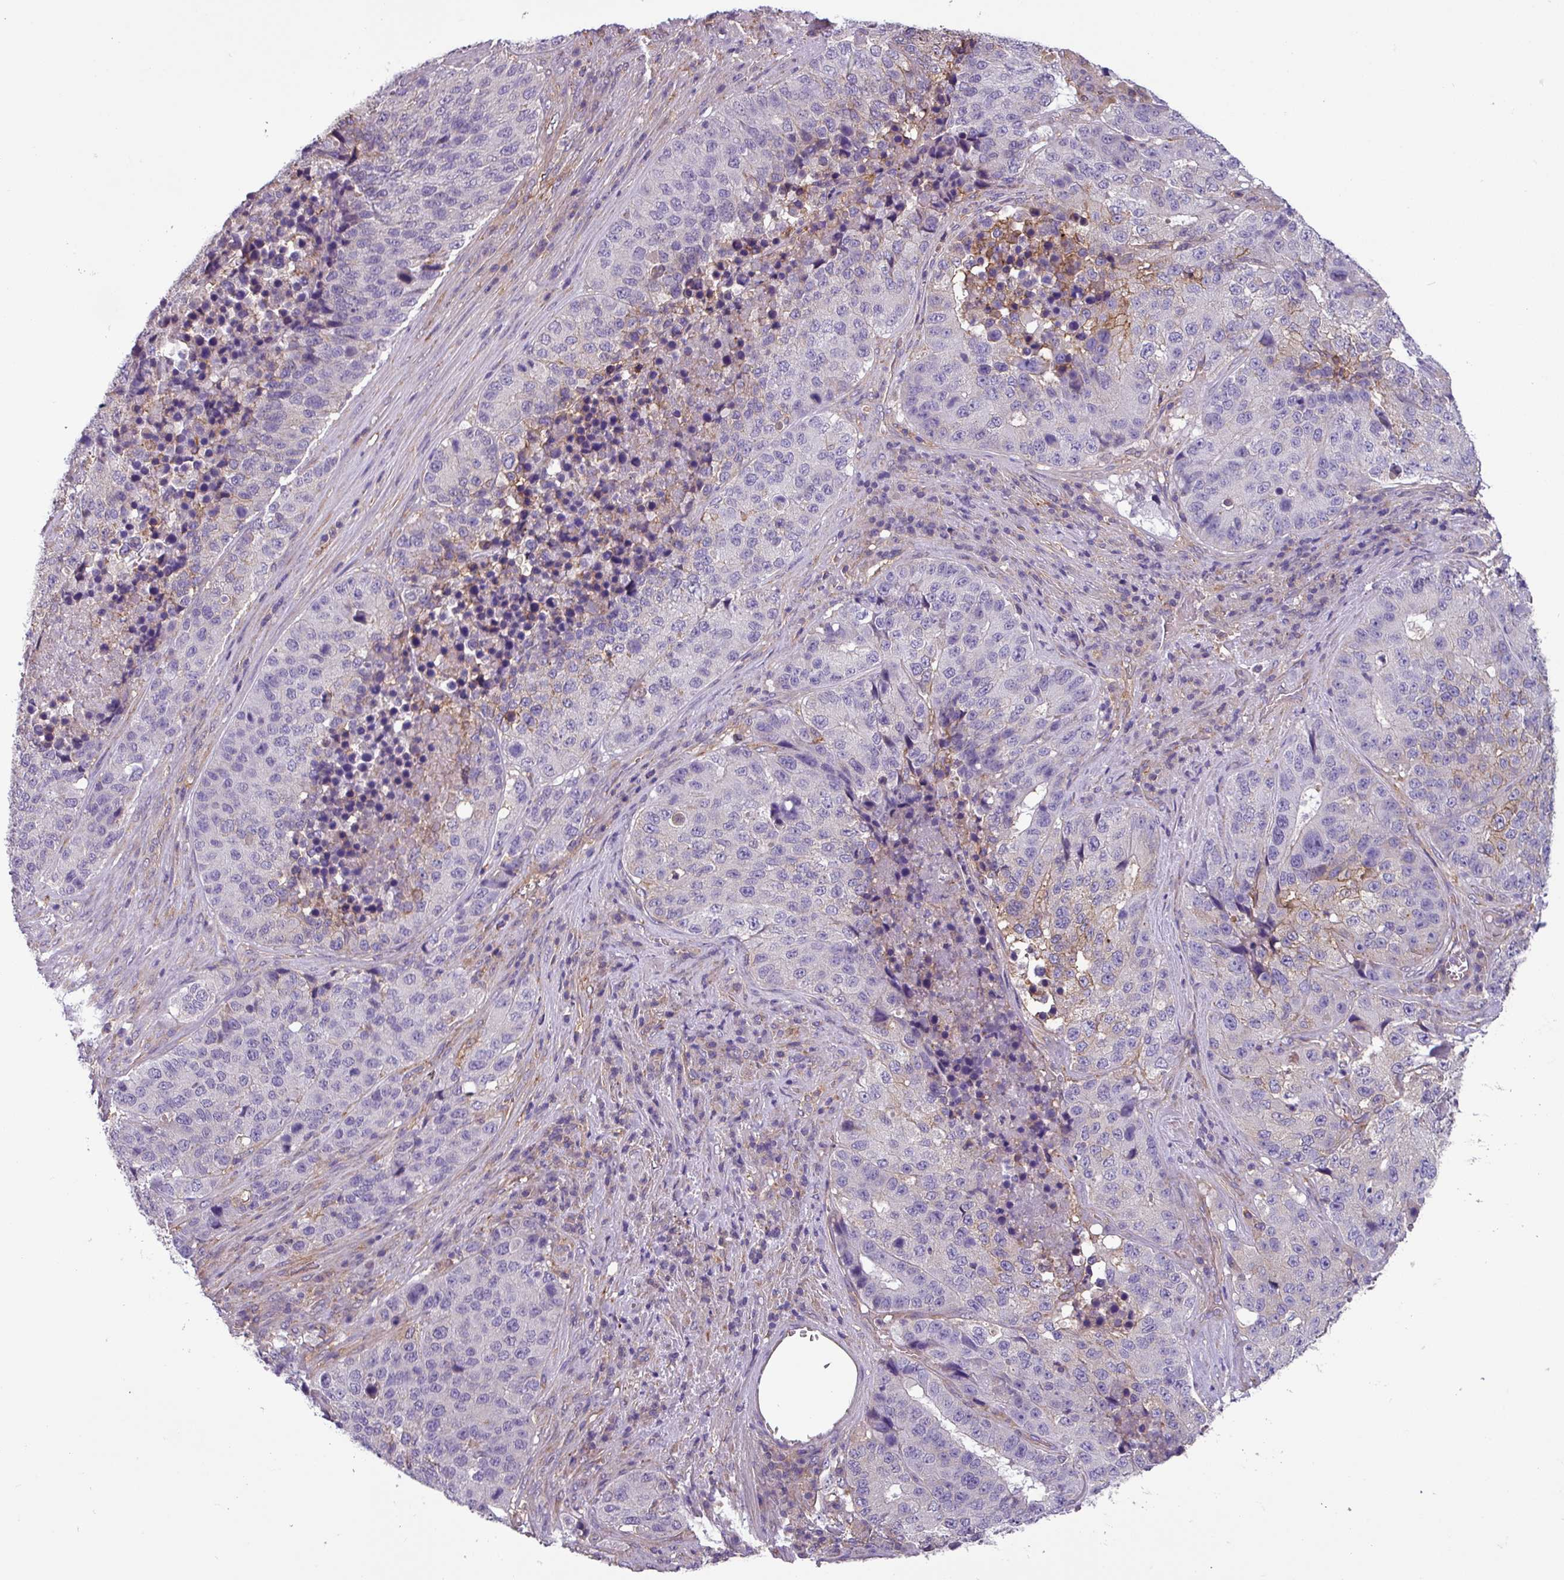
{"staining": {"intensity": "negative", "quantity": "none", "location": "none"}, "tissue": "stomach cancer", "cell_type": "Tumor cells", "image_type": "cancer", "snomed": [{"axis": "morphology", "description": "Adenocarcinoma, NOS"}, {"axis": "topography", "description": "Stomach"}], "caption": "Tumor cells are negative for brown protein staining in stomach cancer.", "gene": "SLC23A2", "patient": {"sex": "male", "age": 71}}